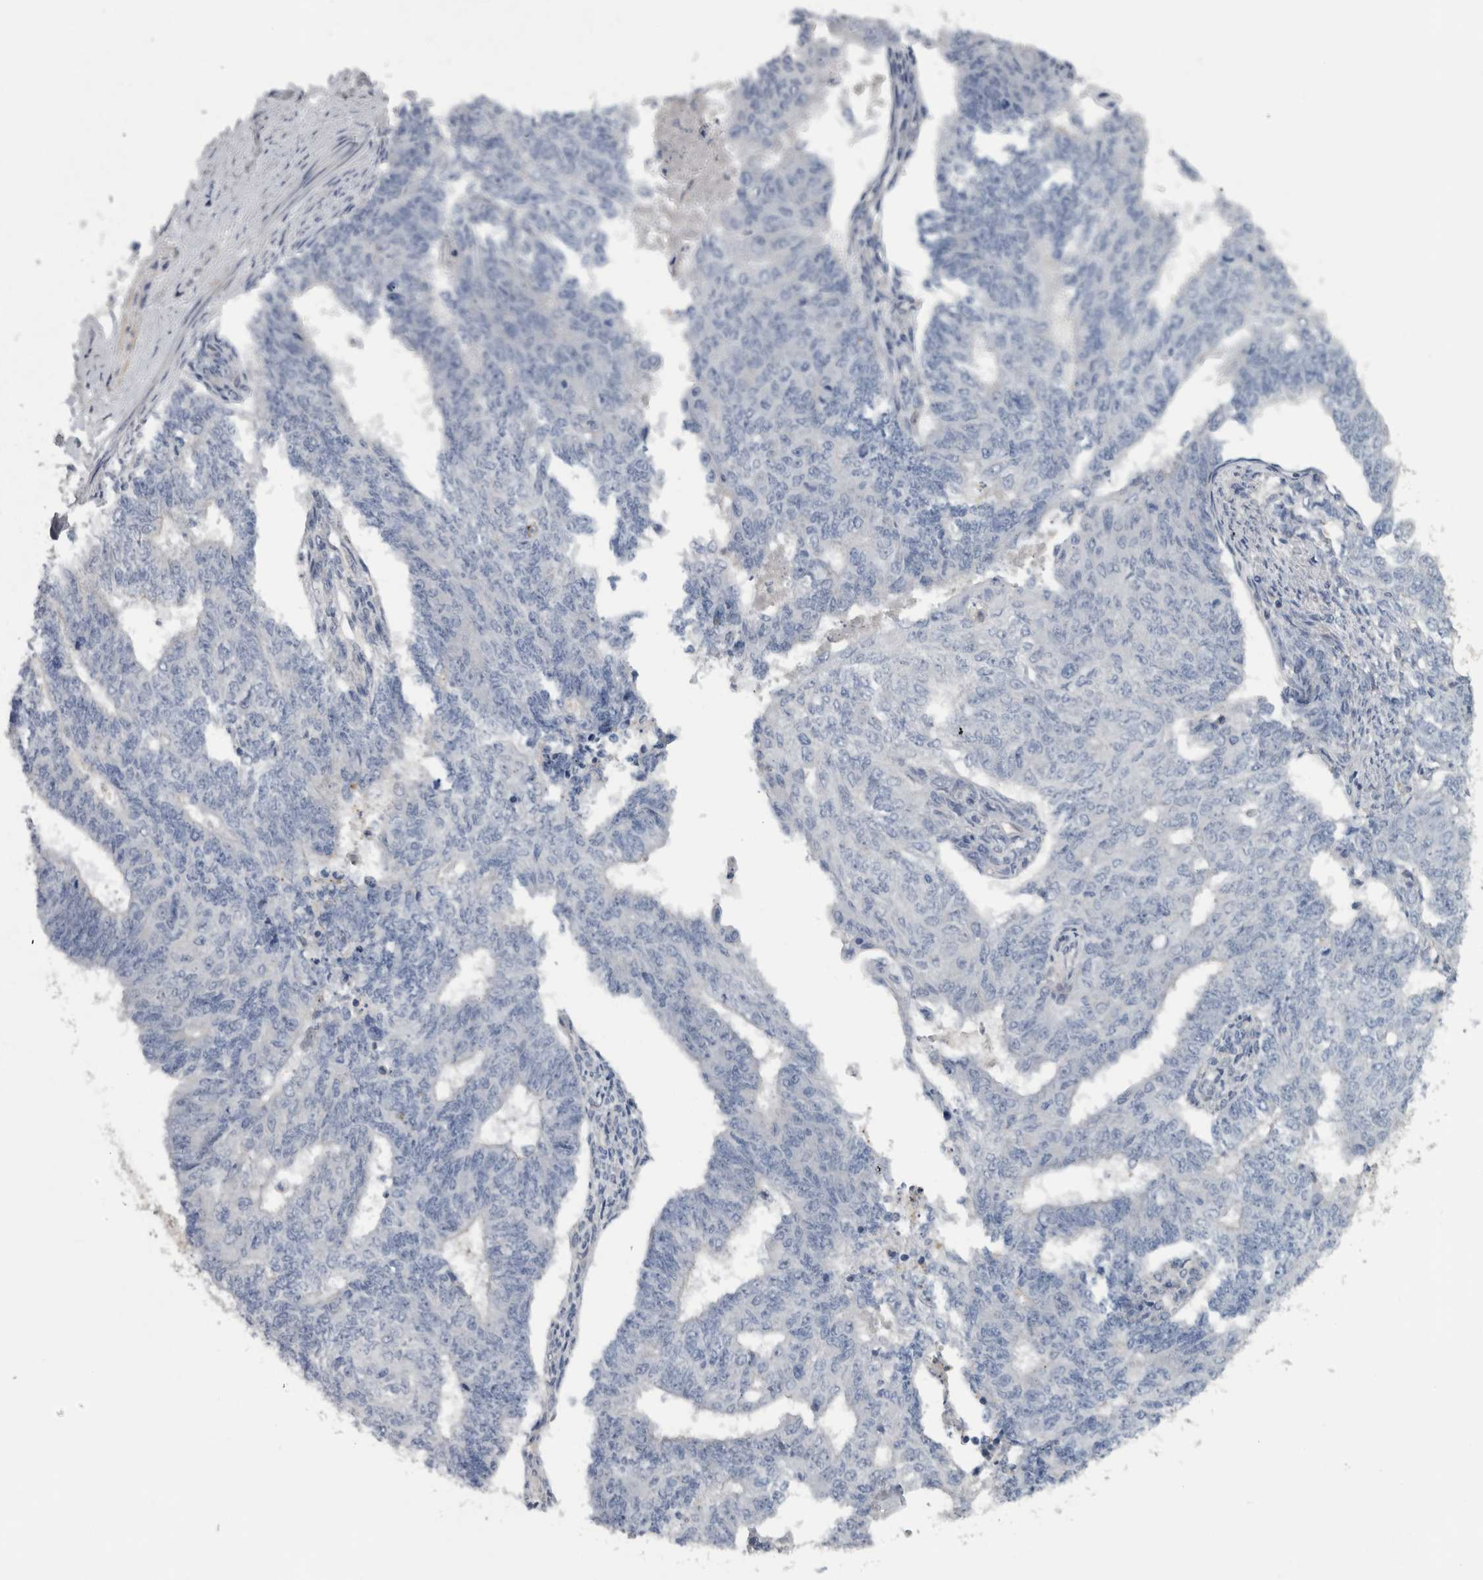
{"staining": {"intensity": "negative", "quantity": "none", "location": "none"}, "tissue": "endometrial cancer", "cell_type": "Tumor cells", "image_type": "cancer", "snomed": [{"axis": "morphology", "description": "Adenocarcinoma, NOS"}, {"axis": "topography", "description": "Endometrium"}], "caption": "The image shows no significant staining in tumor cells of endometrial cancer.", "gene": "NAPRT", "patient": {"sex": "female", "age": 32}}